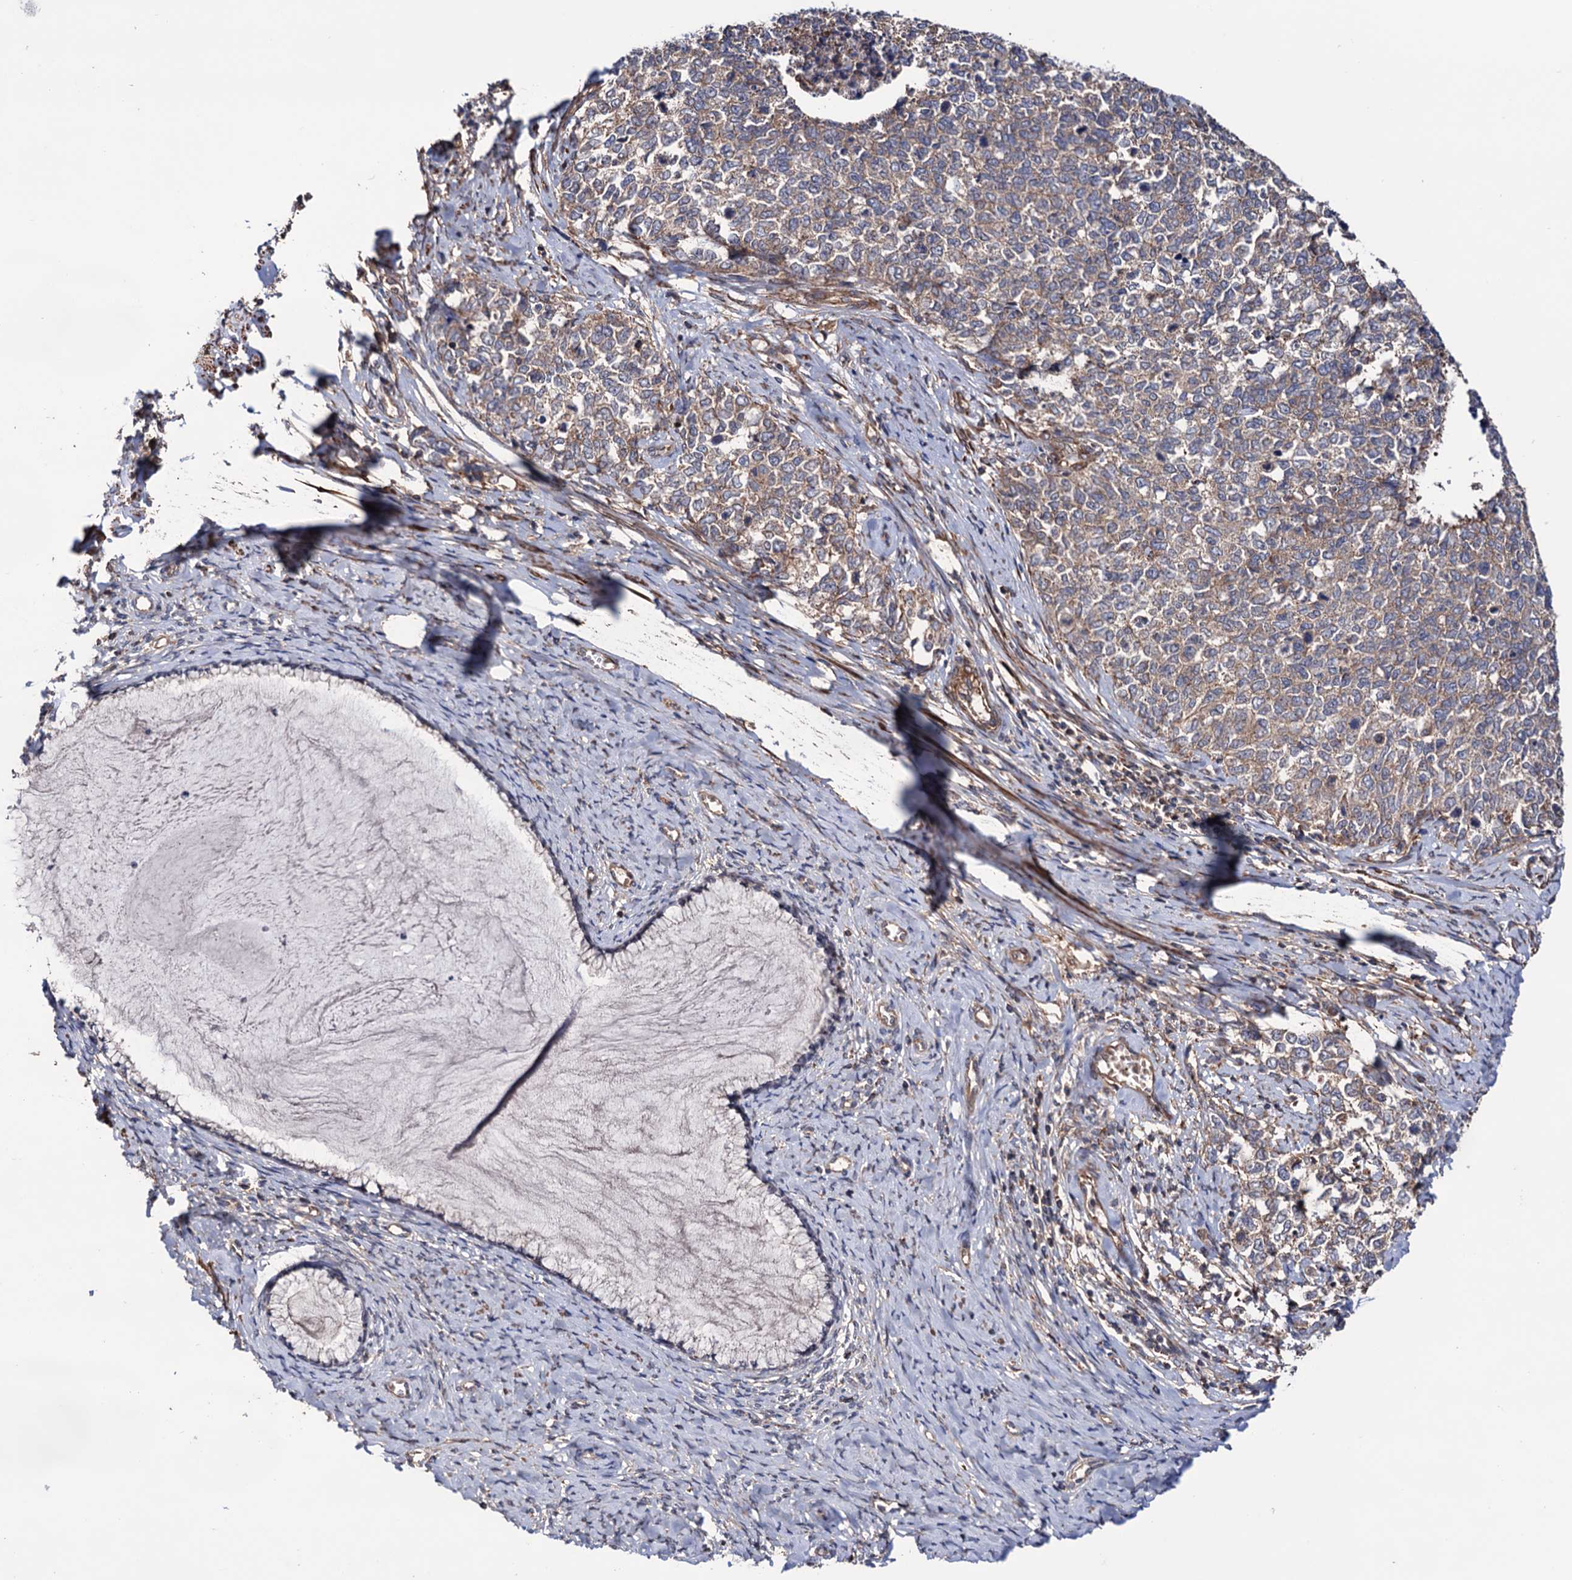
{"staining": {"intensity": "weak", "quantity": "25%-75%", "location": "cytoplasmic/membranous"}, "tissue": "cervical cancer", "cell_type": "Tumor cells", "image_type": "cancer", "snomed": [{"axis": "morphology", "description": "Squamous cell carcinoma, NOS"}, {"axis": "topography", "description": "Cervix"}], "caption": "Brown immunohistochemical staining in squamous cell carcinoma (cervical) shows weak cytoplasmic/membranous positivity in about 25%-75% of tumor cells.", "gene": "FERMT2", "patient": {"sex": "female", "age": 63}}